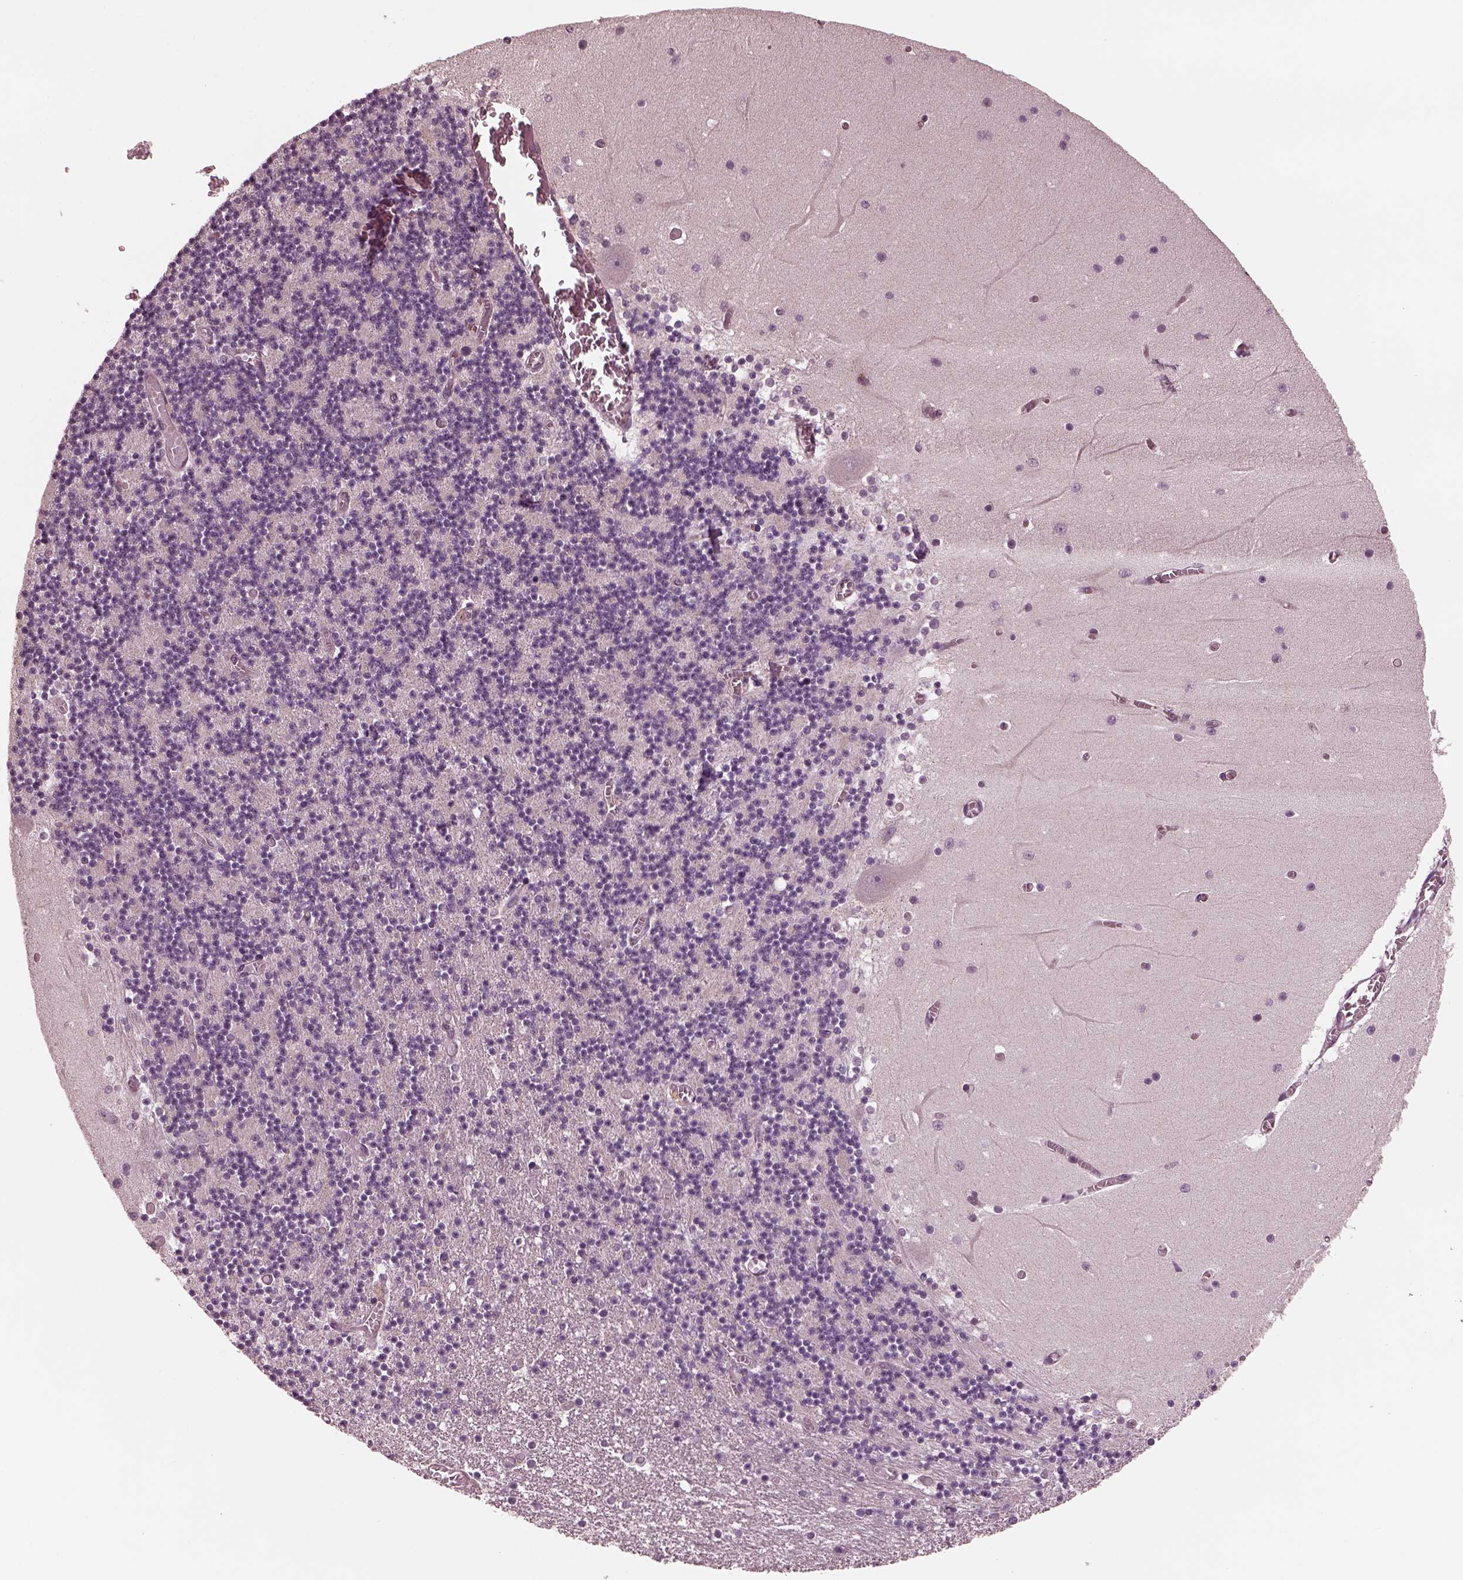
{"staining": {"intensity": "moderate", "quantity": "<25%", "location": "cytoplasmic/membranous"}, "tissue": "cerebellum", "cell_type": "Cells in granular layer", "image_type": "normal", "snomed": [{"axis": "morphology", "description": "Normal tissue, NOS"}, {"axis": "topography", "description": "Cerebellum"}], "caption": "The photomicrograph displays a brown stain indicating the presence of a protein in the cytoplasmic/membranous of cells in granular layer in cerebellum. The staining was performed using DAB, with brown indicating positive protein expression. Nuclei are stained blue with hematoxylin.", "gene": "TUBG1", "patient": {"sex": "female", "age": 28}}